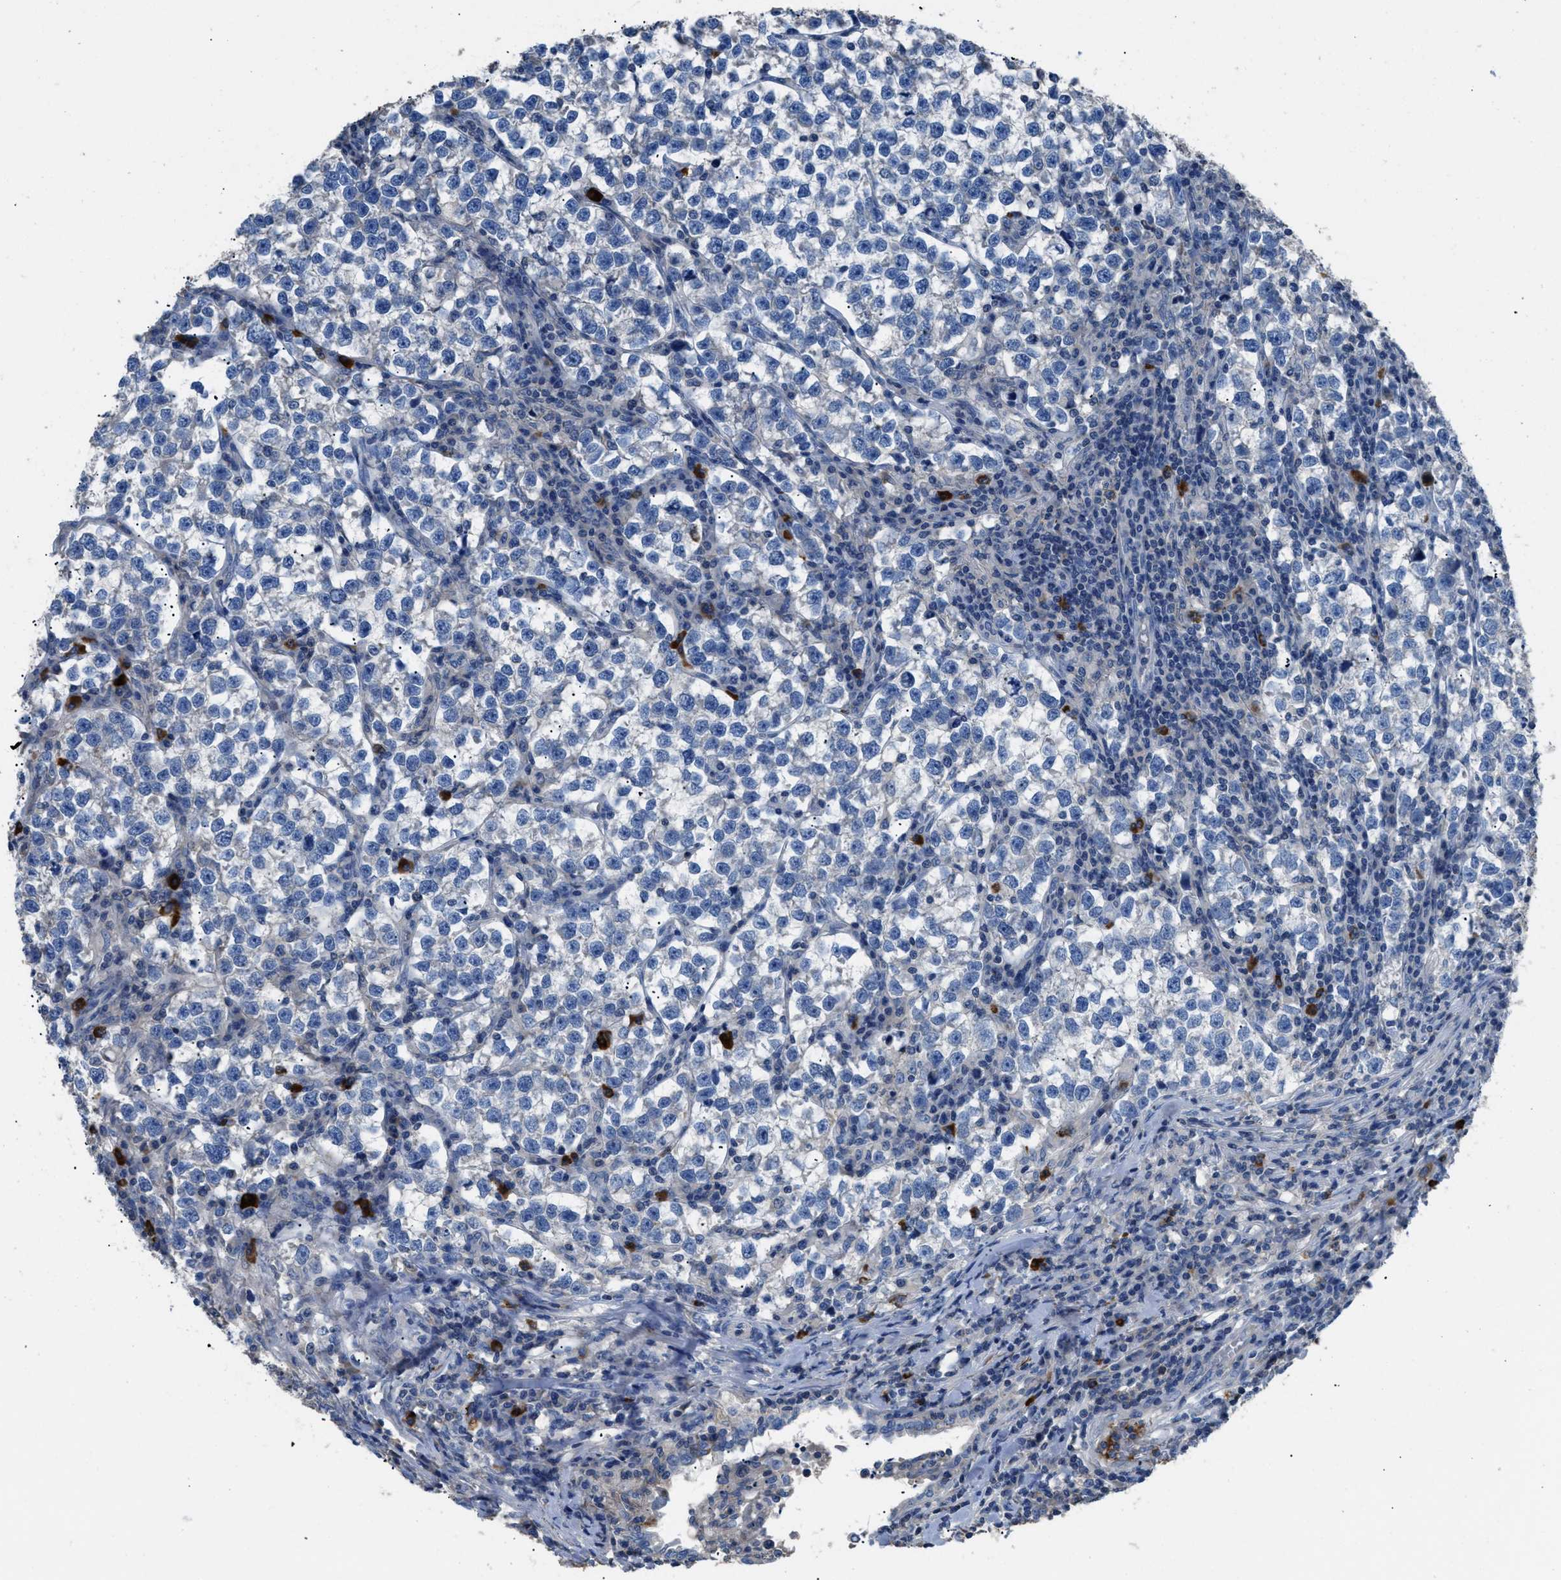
{"staining": {"intensity": "negative", "quantity": "none", "location": "none"}, "tissue": "testis cancer", "cell_type": "Tumor cells", "image_type": "cancer", "snomed": [{"axis": "morphology", "description": "Normal tissue, NOS"}, {"axis": "morphology", "description": "Seminoma, NOS"}, {"axis": "topography", "description": "Testis"}], "caption": "Histopathology image shows no protein positivity in tumor cells of testis cancer (seminoma) tissue.", "gene": "SGCZ", "patient": {"sex": "male", "age": 43}}